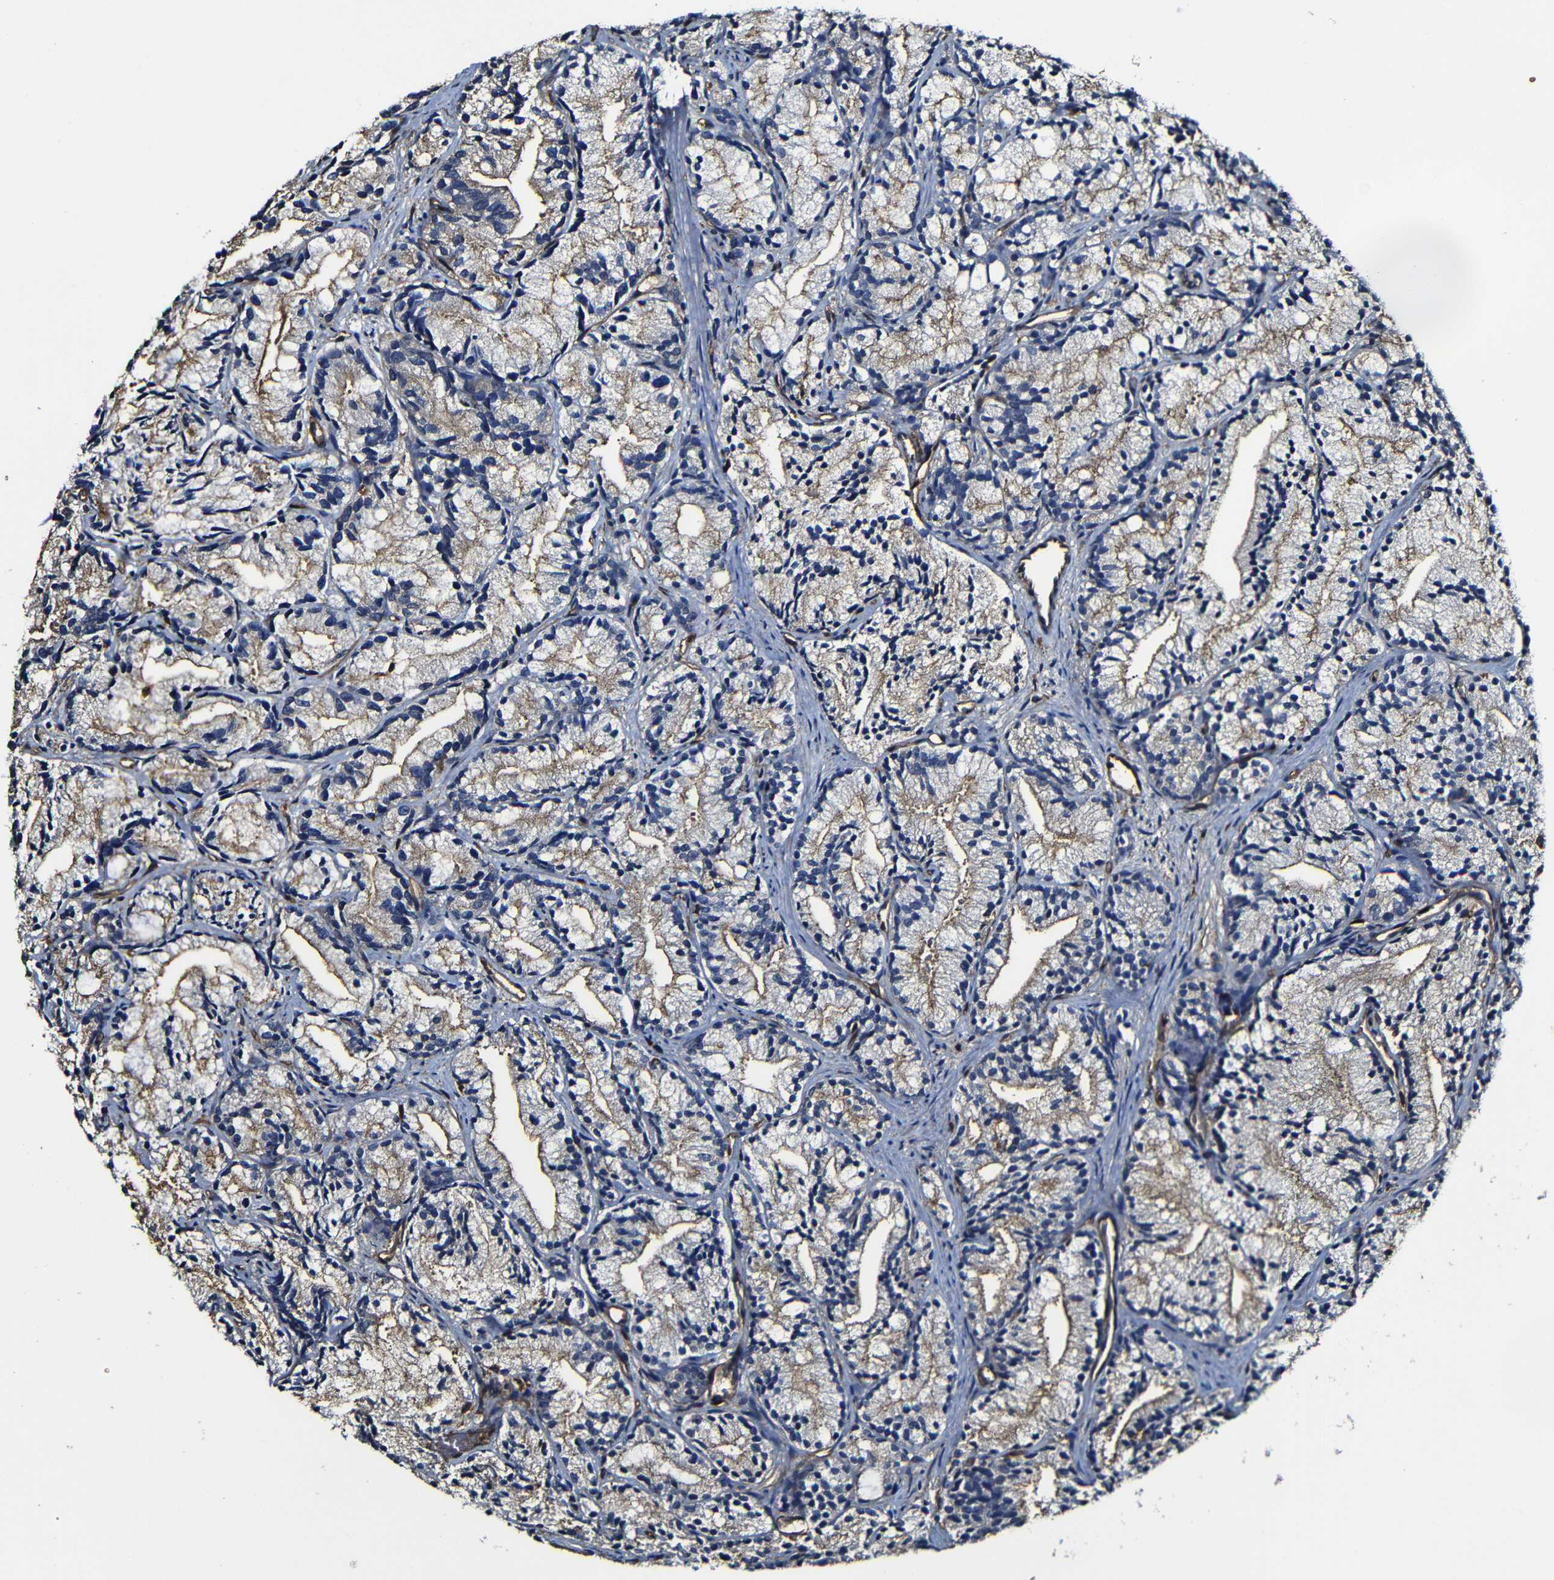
{"staining": {"intensity": "weak", "quantity": ">75%", "location": "cytoplasmic/membranous"}, "tissue": "prostate cancer", "cell_type": "Tumor cells", "image_type": "cancer", "snomed": [{"axis": "morphology", "description": "Adenocarcinoma, Low grade"}, {"axis": "topography", "description": "Prostate"}], "caption": "Low-grade adenocarcinoma (prostate) was stained to show a protein in brown. There is low levels of weak cytoplasmic/membranous expression in approximately >75% of tumor cells.", "gene": "MSN", "patient": {"sex": "male", "age": 89}}